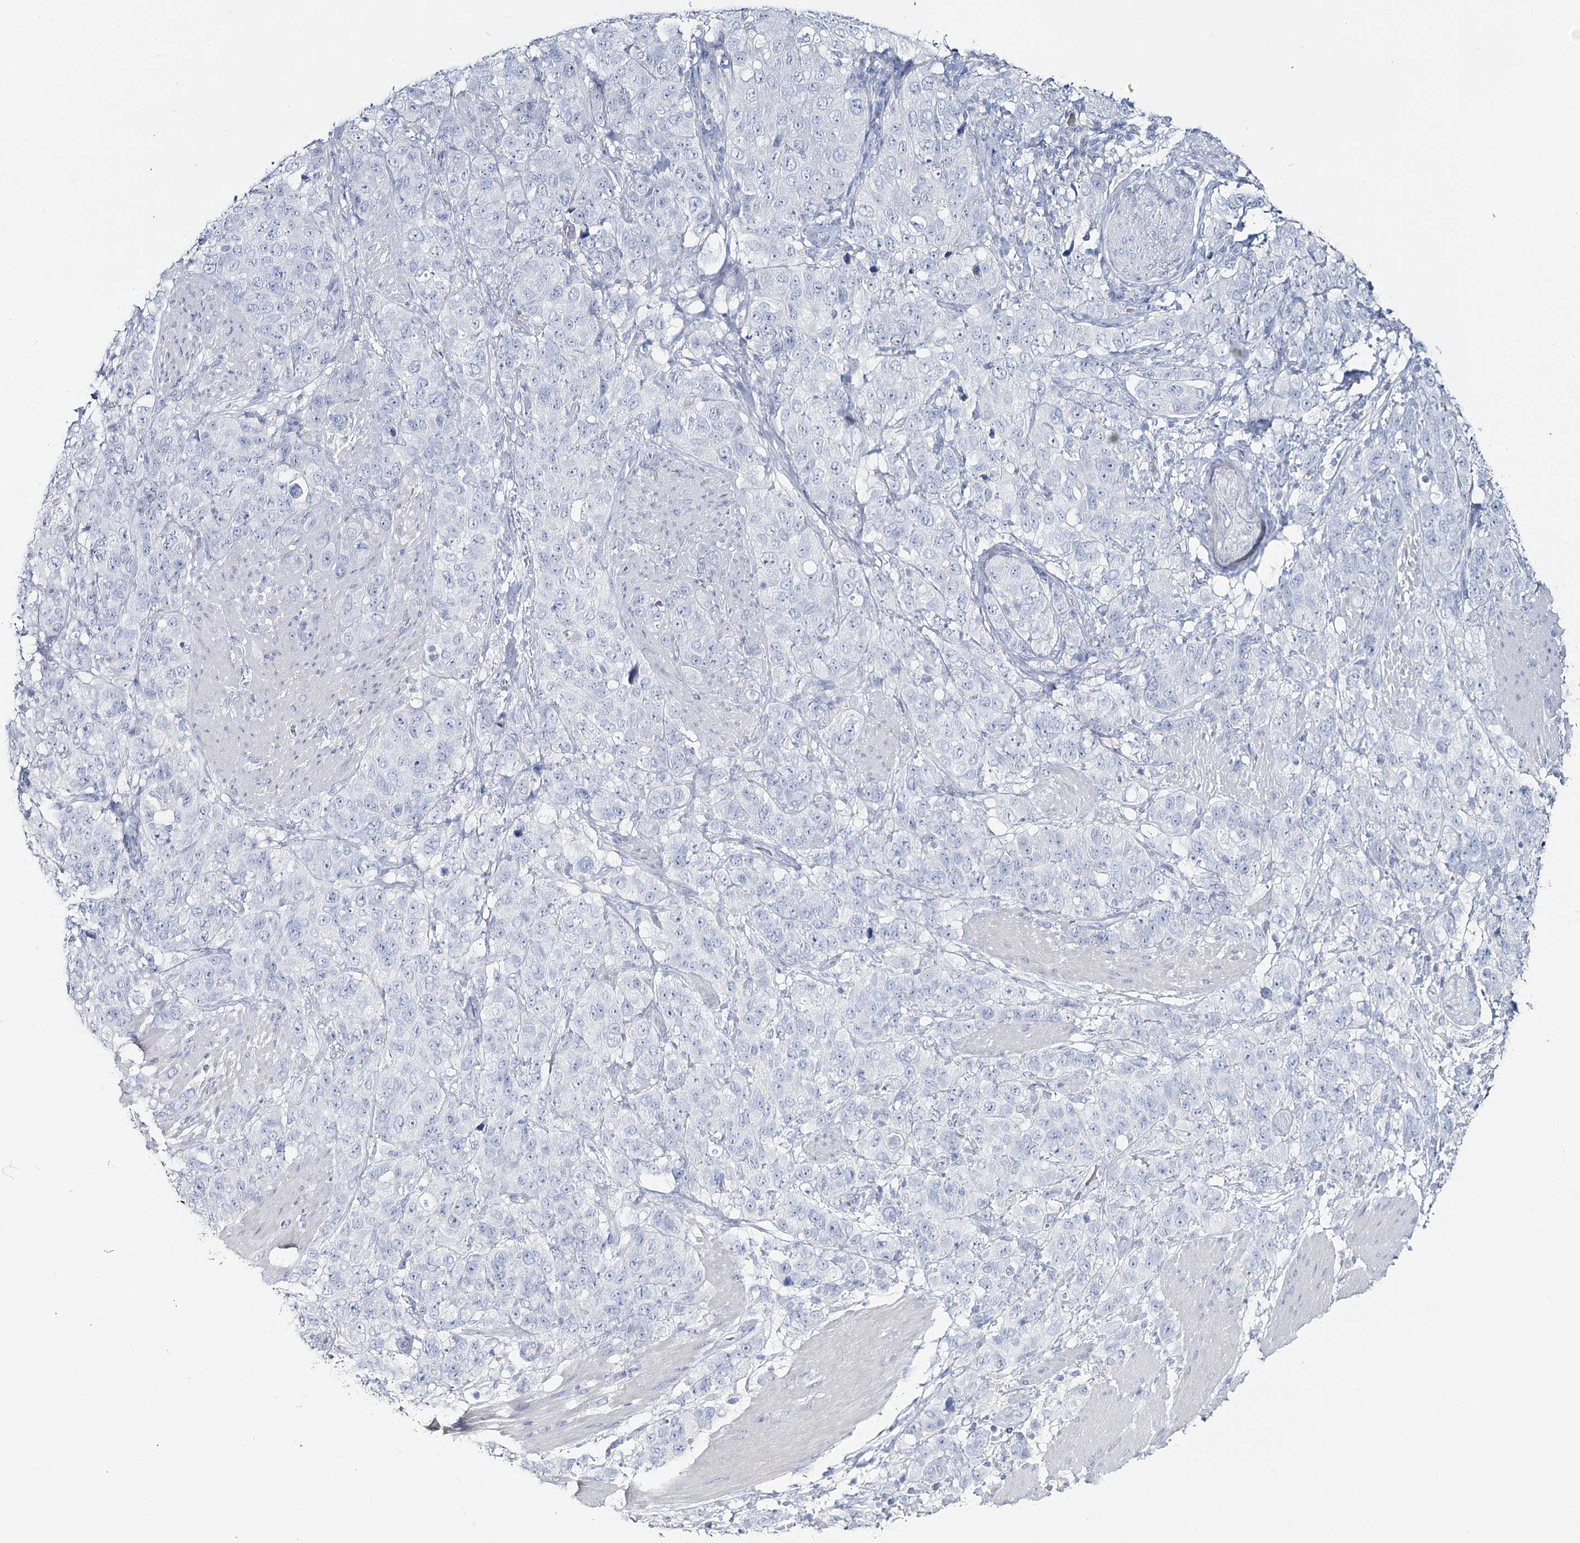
{"staining": {"intensity": "negative", "quantity": "none", "location": "none"}, "tissue": "stomach cancer", "cell_type": "Tumor cells", "image_type": "cancer", "snomed": [{"axis": "morphology", "description": "Adenocarcinoma, NOS"}, {"axis": "topography", "description": "Stomach"}], "caption": "There is no significant staining in tumor cells of stomach cancer.", "gene": "CYP3A4", "patient": {"sex": "male", "age": 48}}